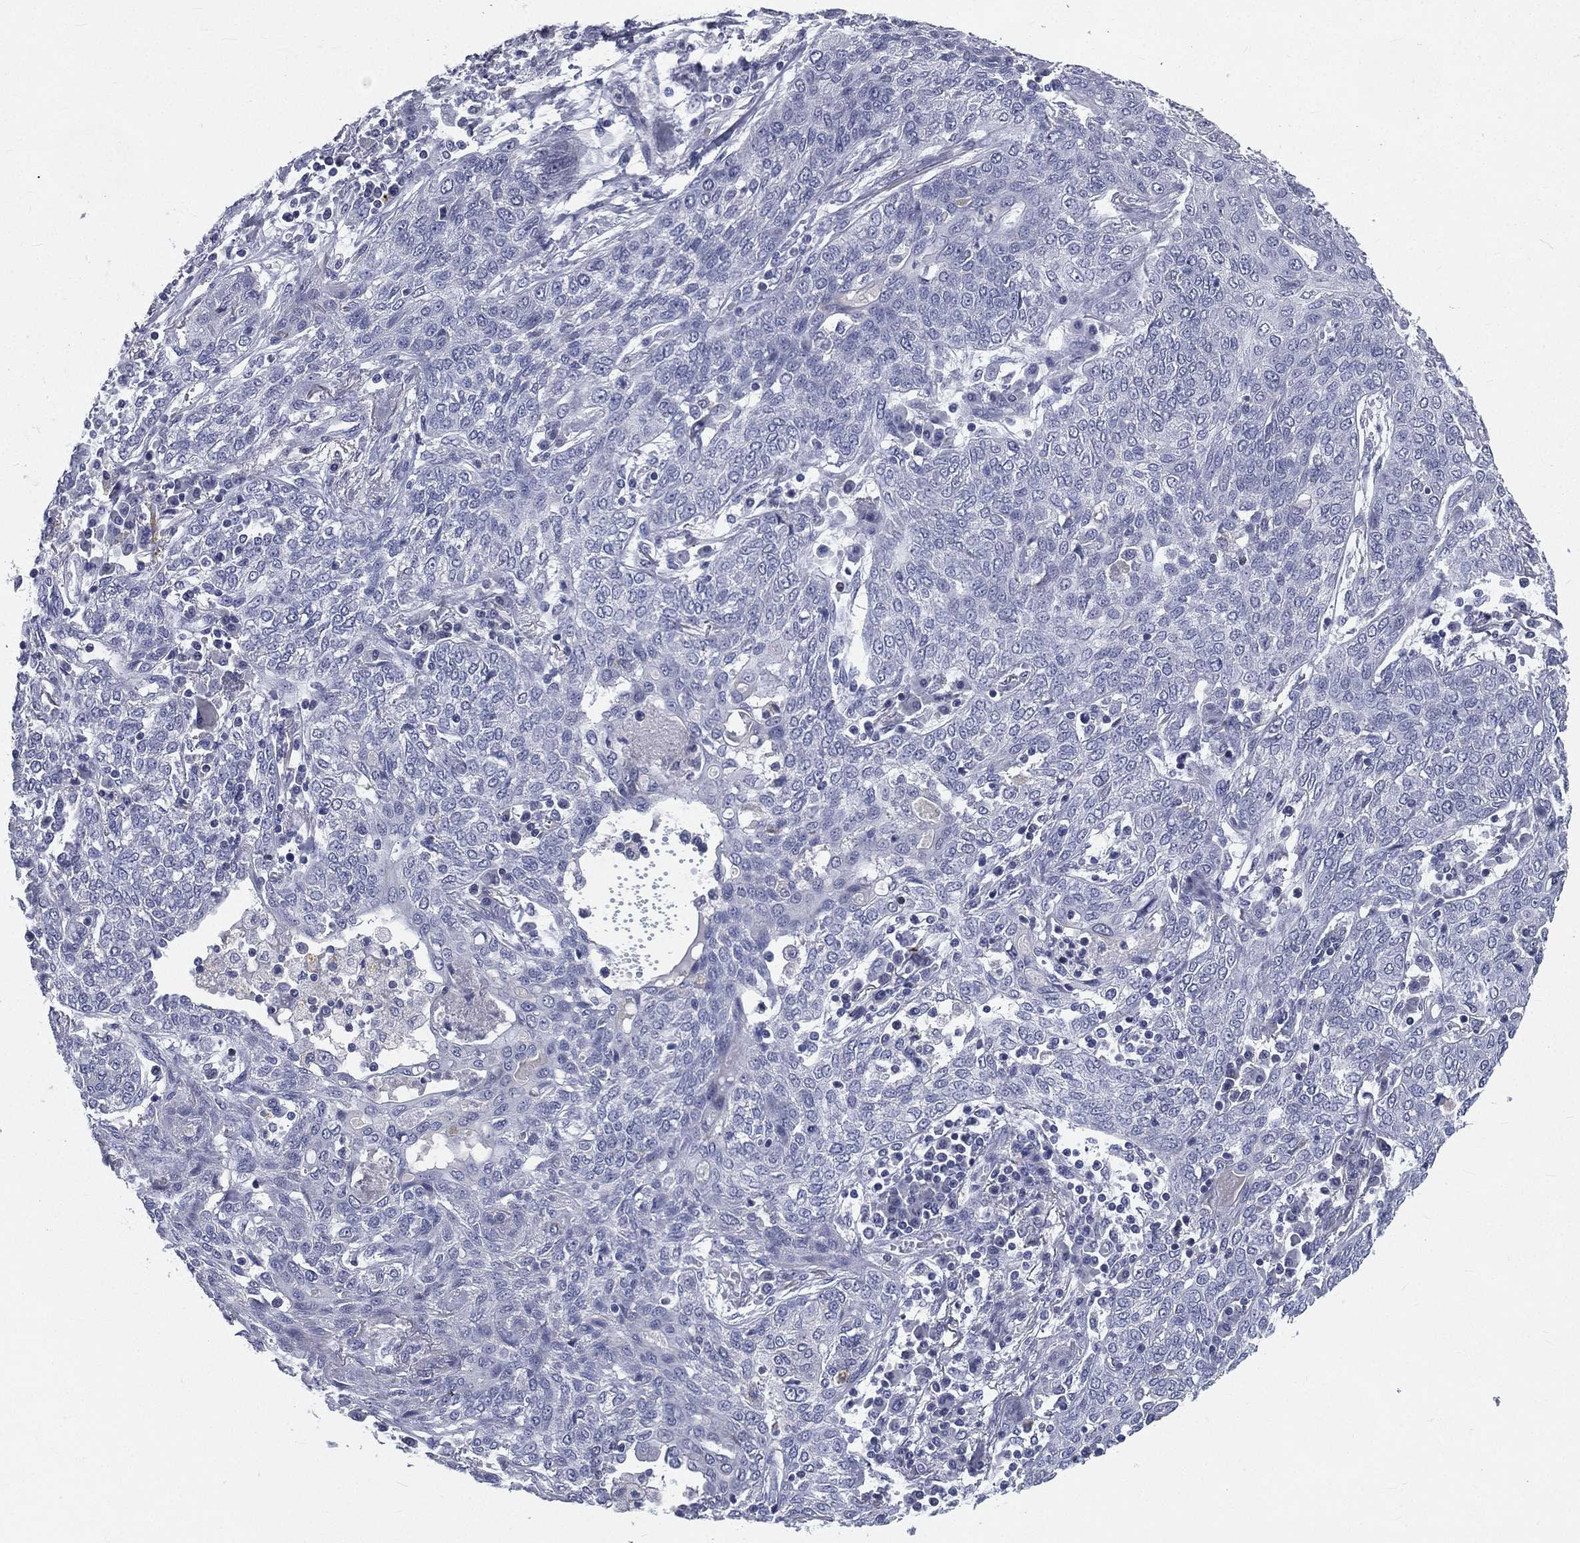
{"staining": {"intensity": "negative", "quantity": "none", "location": "none"}, "tissue": "lung cancer", "cell_type": "Tumor cells", "image_type": "cancer", "snomed": [{"axis": "morphology", "description": "Squamous cell carcinoma, NOS"}, {"axis": "topography", "description": "Lung"}], "caption": "Tumor cells are negative for protein expression in human squamous cell carcinoma (lung). The staining is performed using DAB (3,3'-diaminobenzidine) brown chromogen with nuclei counter-stained in using hematoxylin.", "gene": "IFT27", "patient": {"sex": "female", "age": 70}}